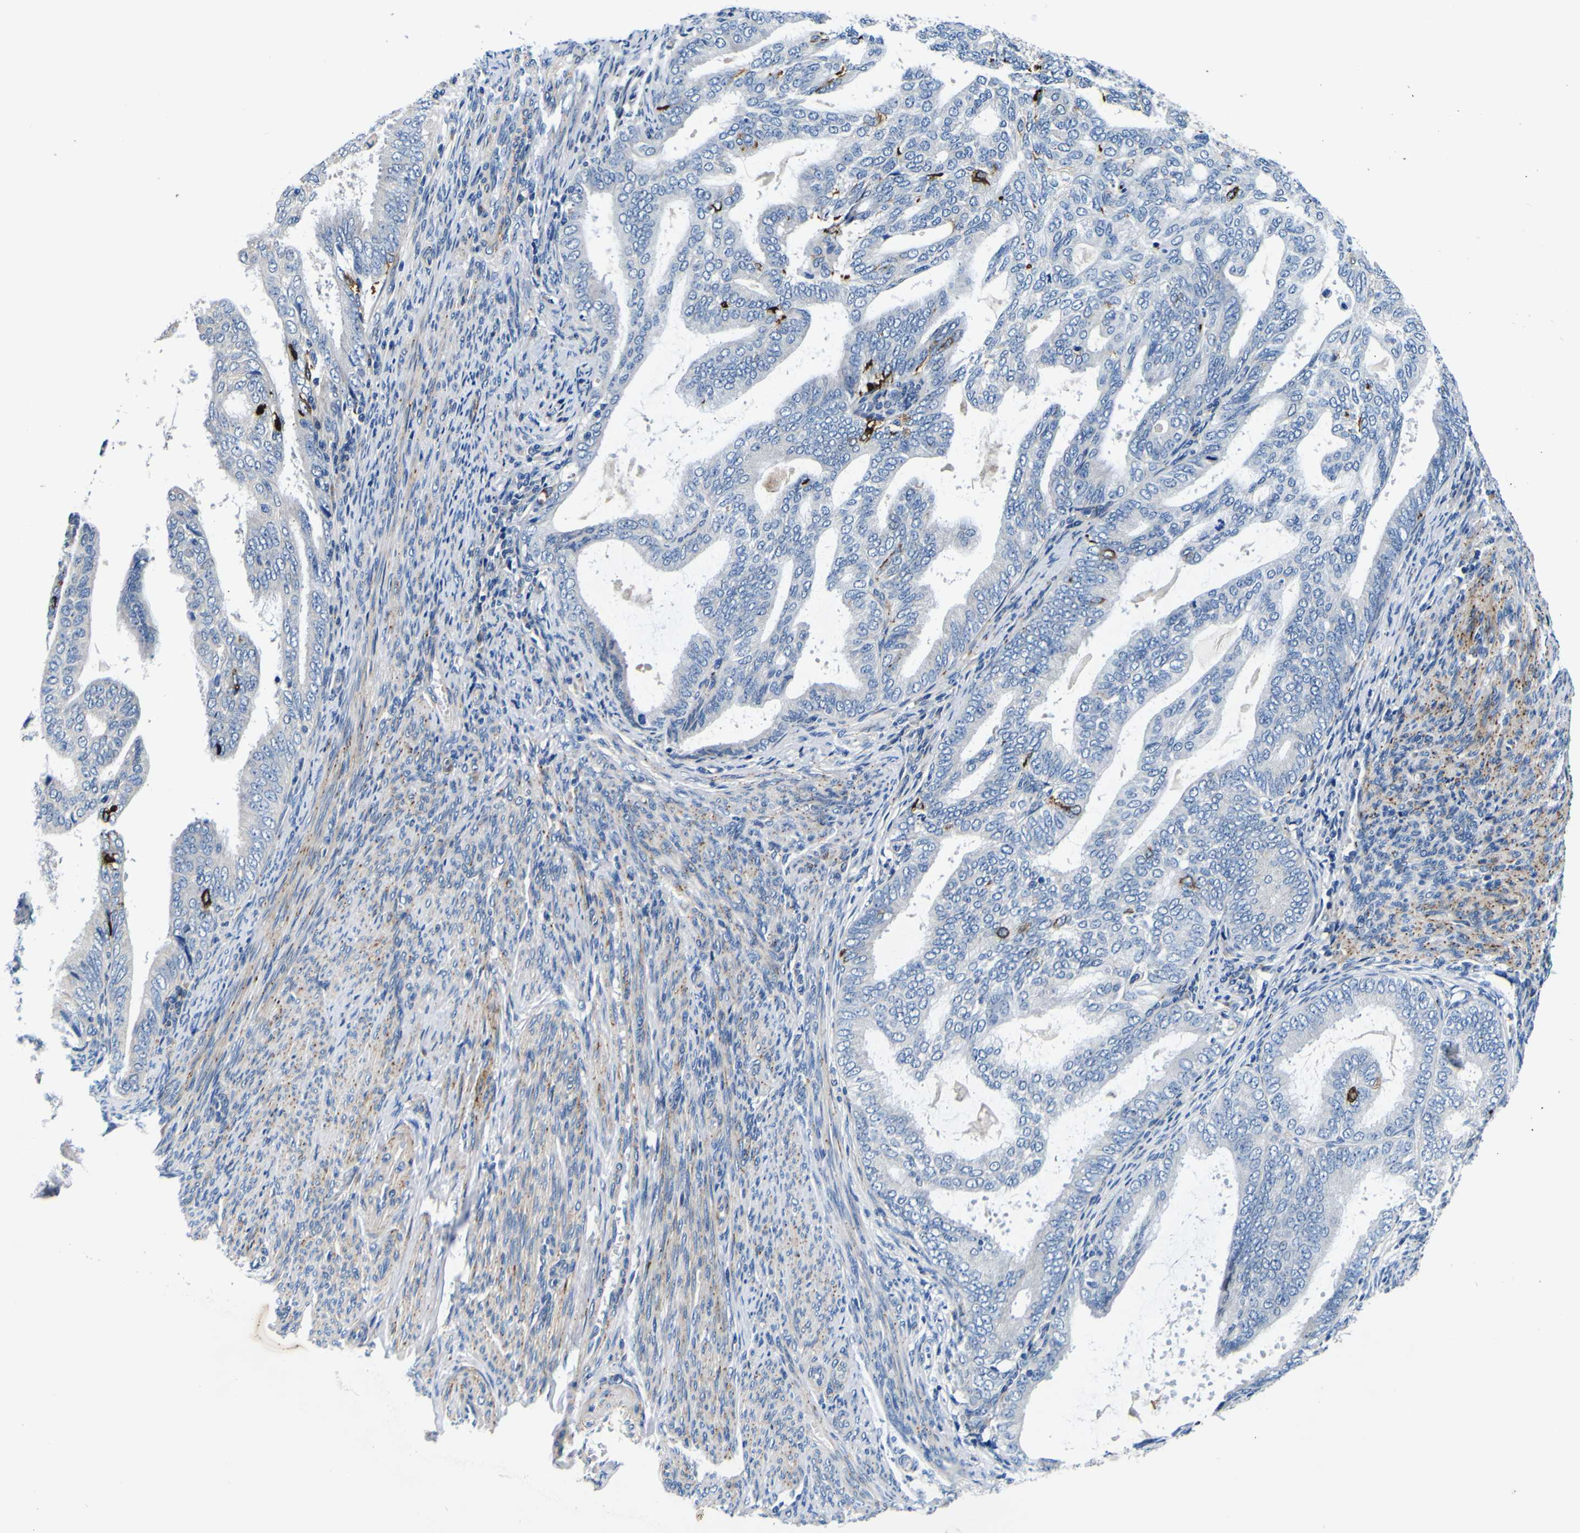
{"staining": {"intensity": "negative", "quantity": "none", "location": "none"}, "tissue": "endometrial cancer", "cell_type": "Tumor cells", "image_type": "cancer", "snomed": [{"axis": "morphology", "description": "Adenocarcinoma, NOS"}, {"axis": "topography", "description": "Endometrium"}], "caption": "This micrograph is of endometrial cancer stained with IHC to label a protein in brown with the nuclei are counter-stained blue. There is no positivity in tumor cells.", "gene": "AGAP3", "patient": {"sex": "female", "age": 58}}